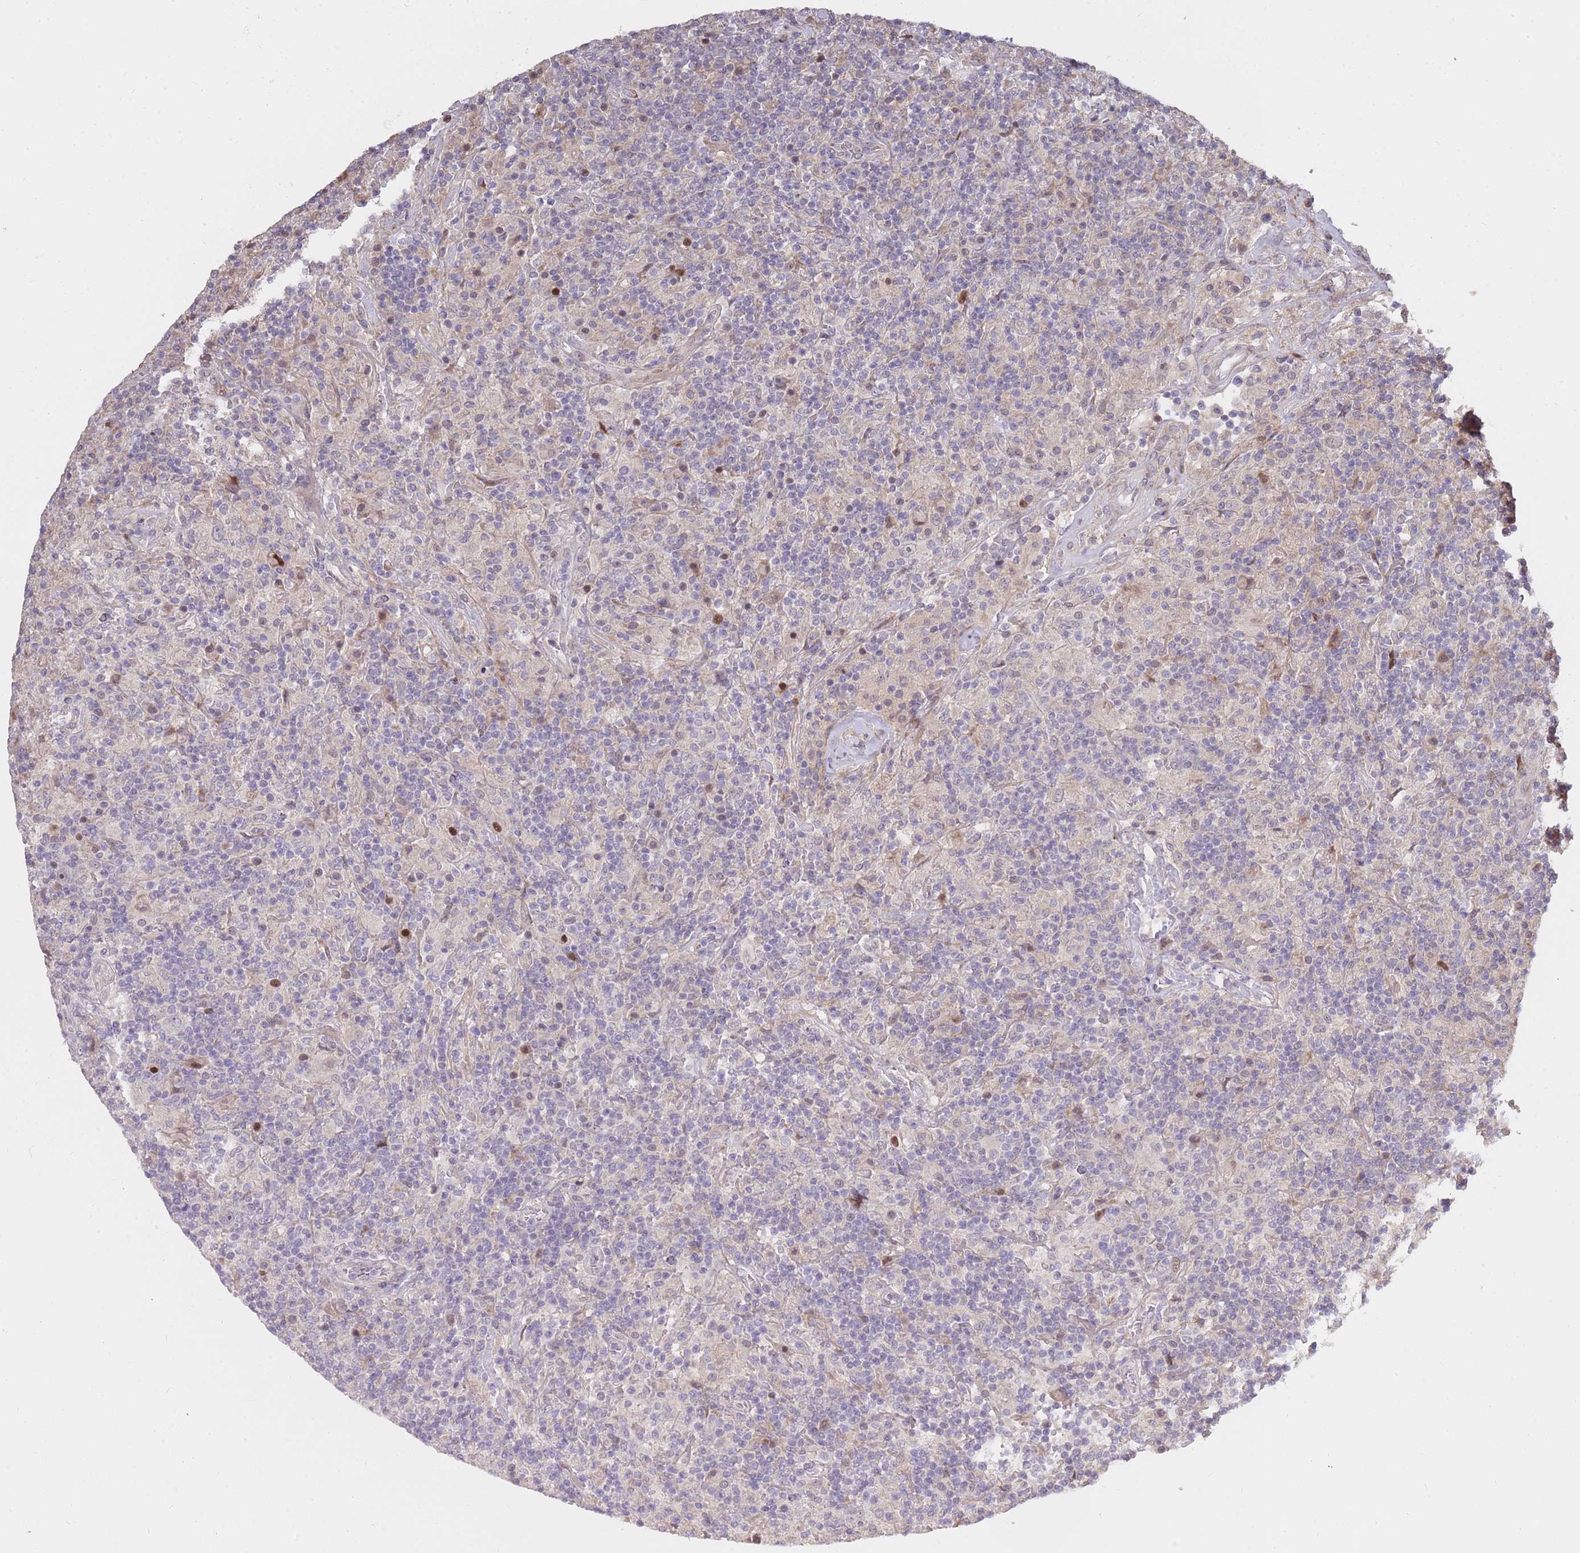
{"staining": {"intensity": "moderate", "quantity": "<25%", "location": "nuclear"}, "tissue": "lymphoma", "cell_type": "Tumor cells", "image_type": "cancer", "snomed": [{"axis": "morphology", "description": "Hodgkin's disease, NOS"}, {"axis": "topography", "description": "Lymph node"}], "caption": "Protein expression analysis of human lymphoma reveals moderate nuclear positivity in about <25% of tumor cells. Nuclei are stained in blue.", "gene": "SYNDIG1L", "patient": {"sex": "male", "age": 70}}